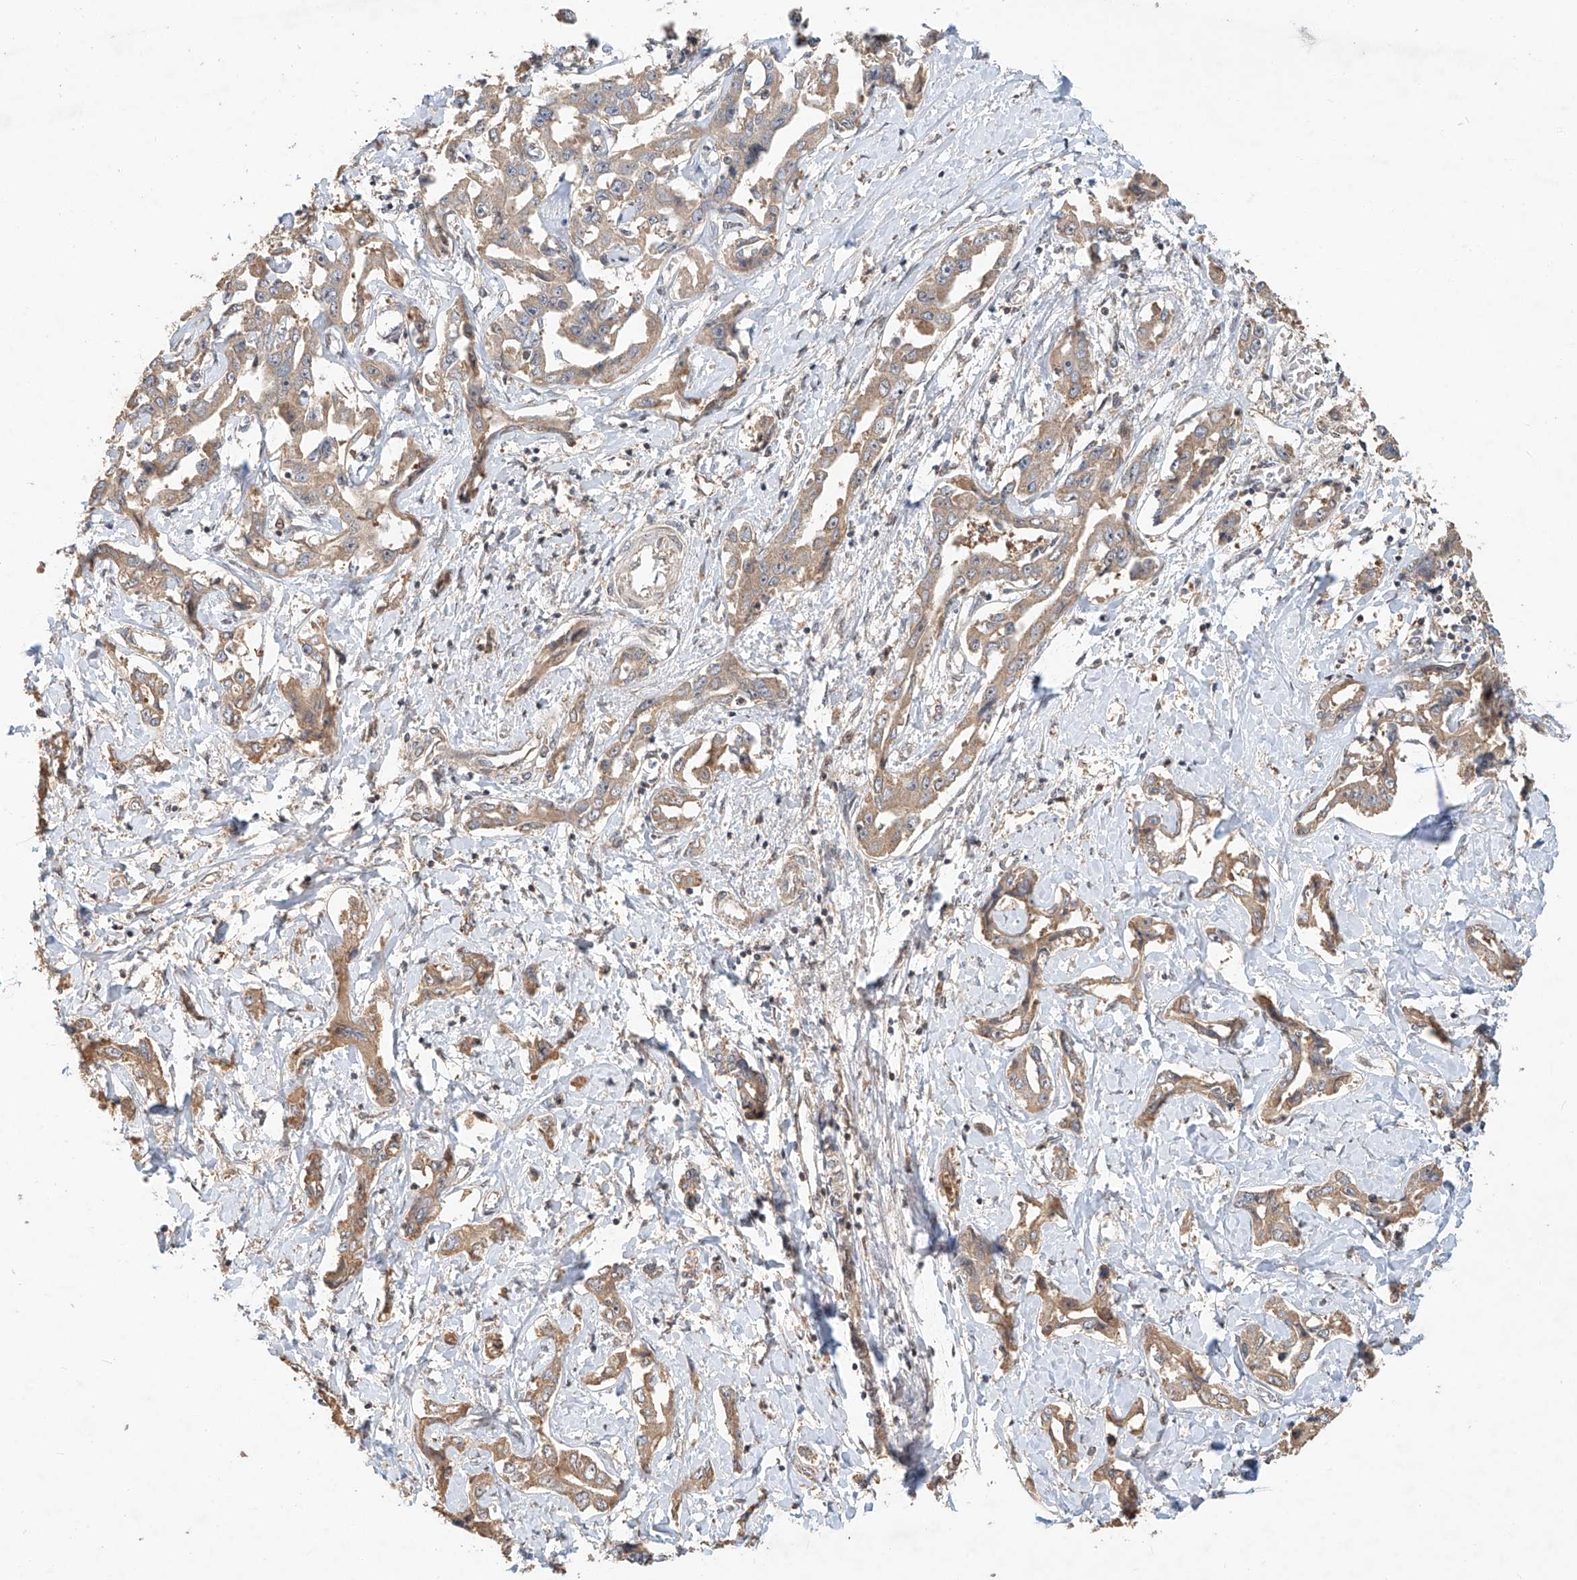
{"staining": {"intensity": "moderate", "quantity": ">75%", "location": "cytoplasmic/membranous"}, "tissue": "liver cancer", "cell_type": "Tumor cells", "image_type": "cancer", "snomed": [{"axis": "morphology", "description": "Cholangiocarcinoma"}, {"axis": "topography", "description": "Liver"}], "caption": "This is a micrograph of immunohistochemistry staining of liver cancer, which shows moderate positivity in the cytoplasmic/membranous of tumor cells.", "gene": "TMEM61", "patient": {"sex": "male", "age": 59}}